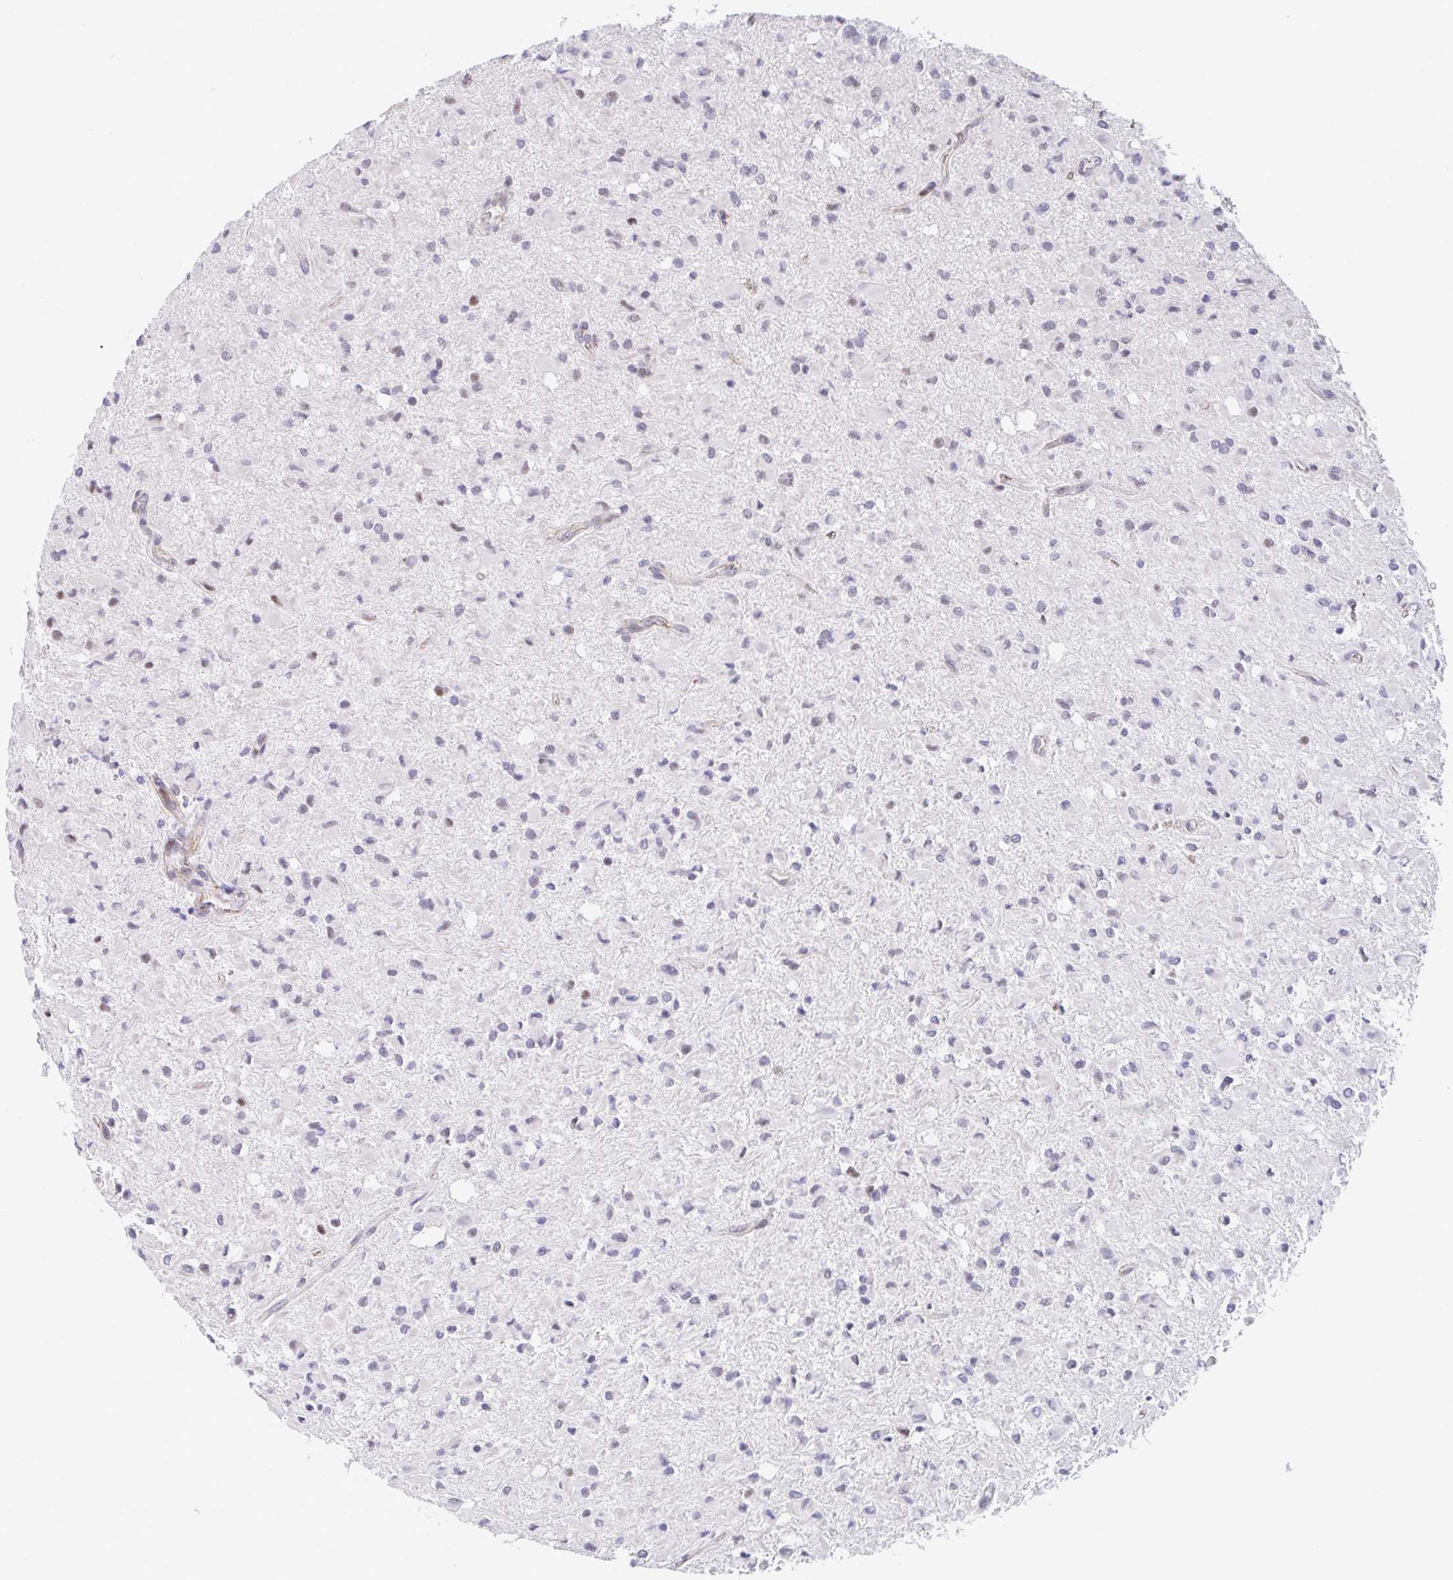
{"staining": {"intensity": "negative", "quantity": "none", "location": "none"}, "tissue": "glioma", "cell_type": "Tumor cells", "image_type": "cancer", "snomed": [{"axis": "morphology", "description": "Glioma, malignant, Low grade"}, {"axis": "topography", "description": "Brain"}], "caption": "Immunohistochemical staining of human glioma shows no significant staining in tumor cells.", "gene": "WDR72", "patient": {"sex": "female", "age": 33}}